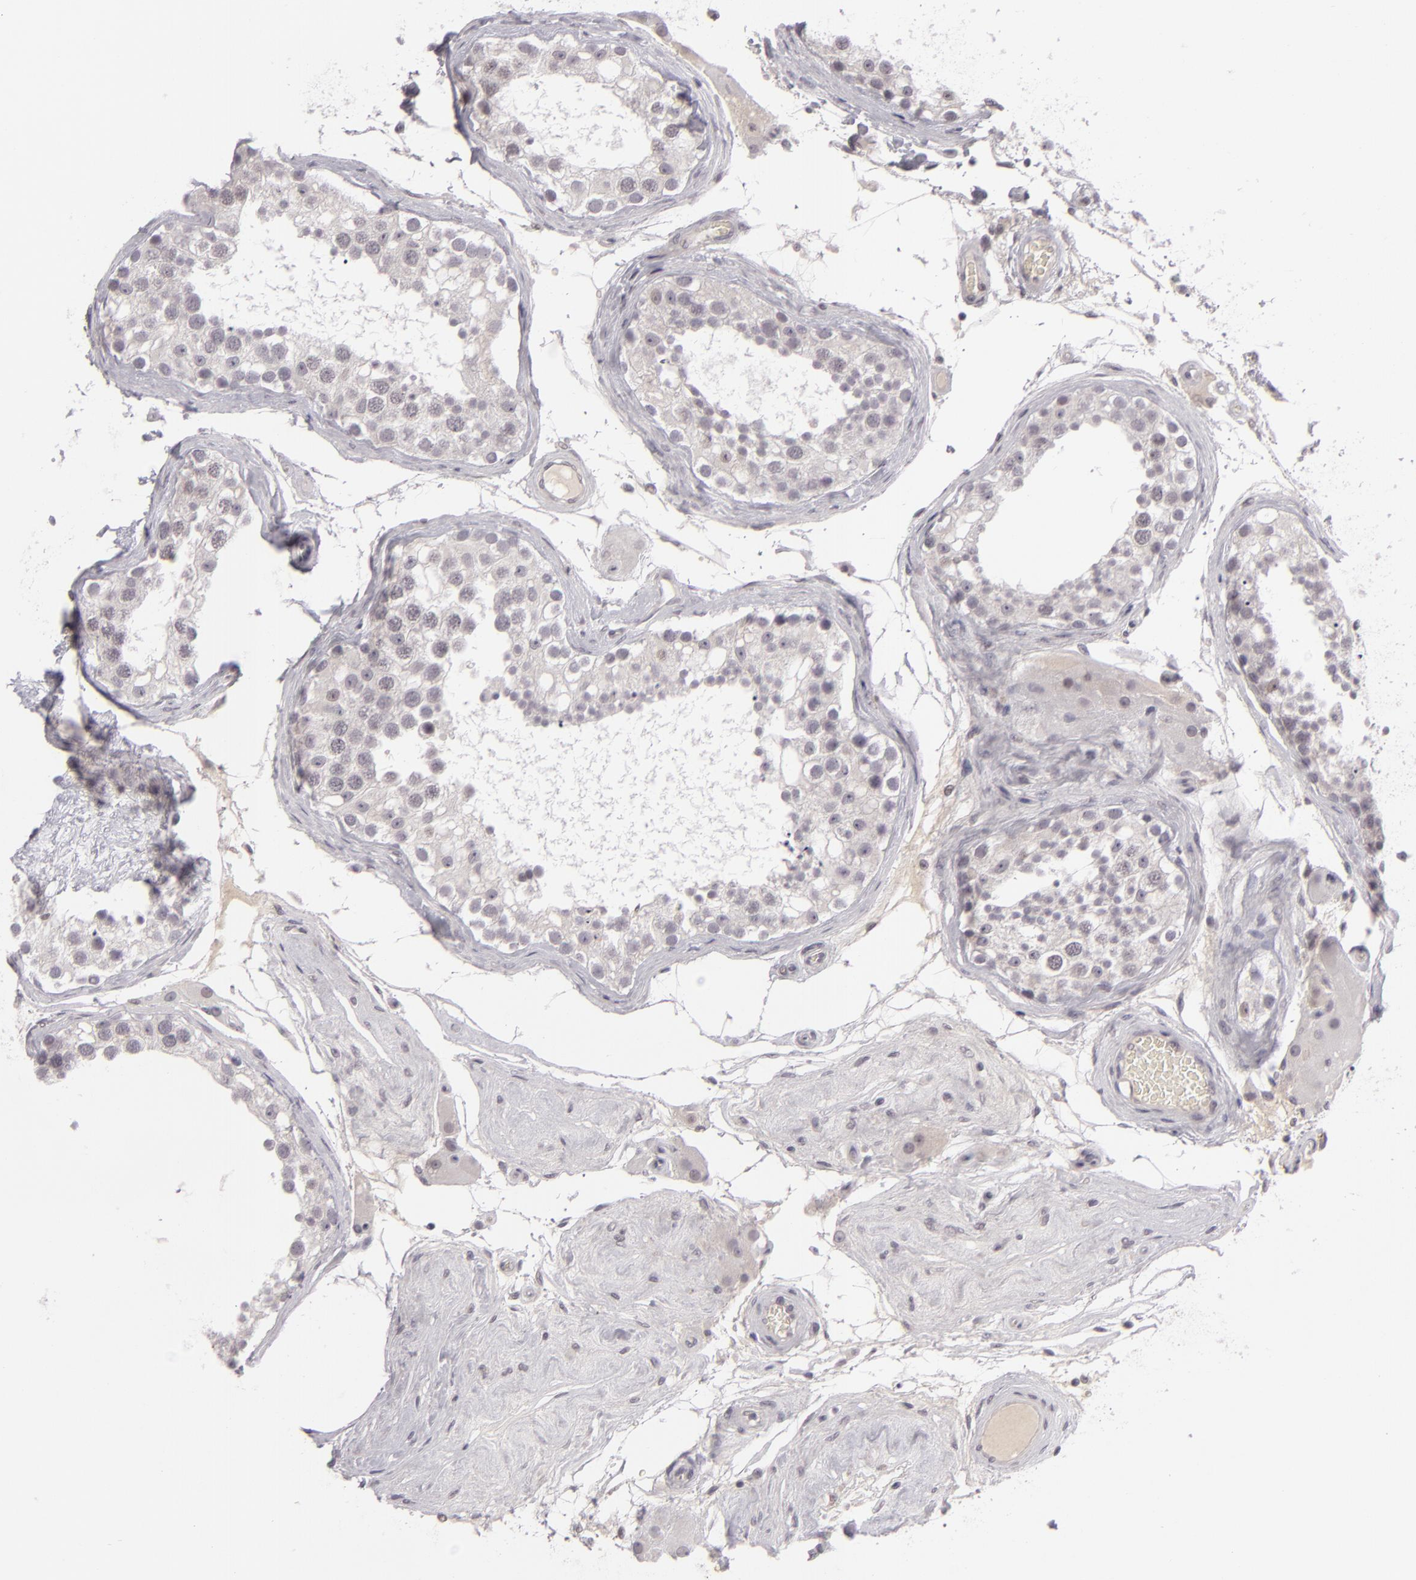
{"staining": {"intensity": "weak", "quantity": "<25%", "location": "nuclear"}, "tissue": "testis", "cell_type": "Cells in seminiferous ducts", "image_type": "normal", "snomed": [{"axis": "morphology", "description": "Normal tissue, NOS"}, {"axis": "topography", "description": "Testis"}], "caption": "The image demonstrates no significant positivity in cells in seminiferous ducts of testis.", "gene": "ZNF205", "patient": {"sex": "male", "age": 68}}